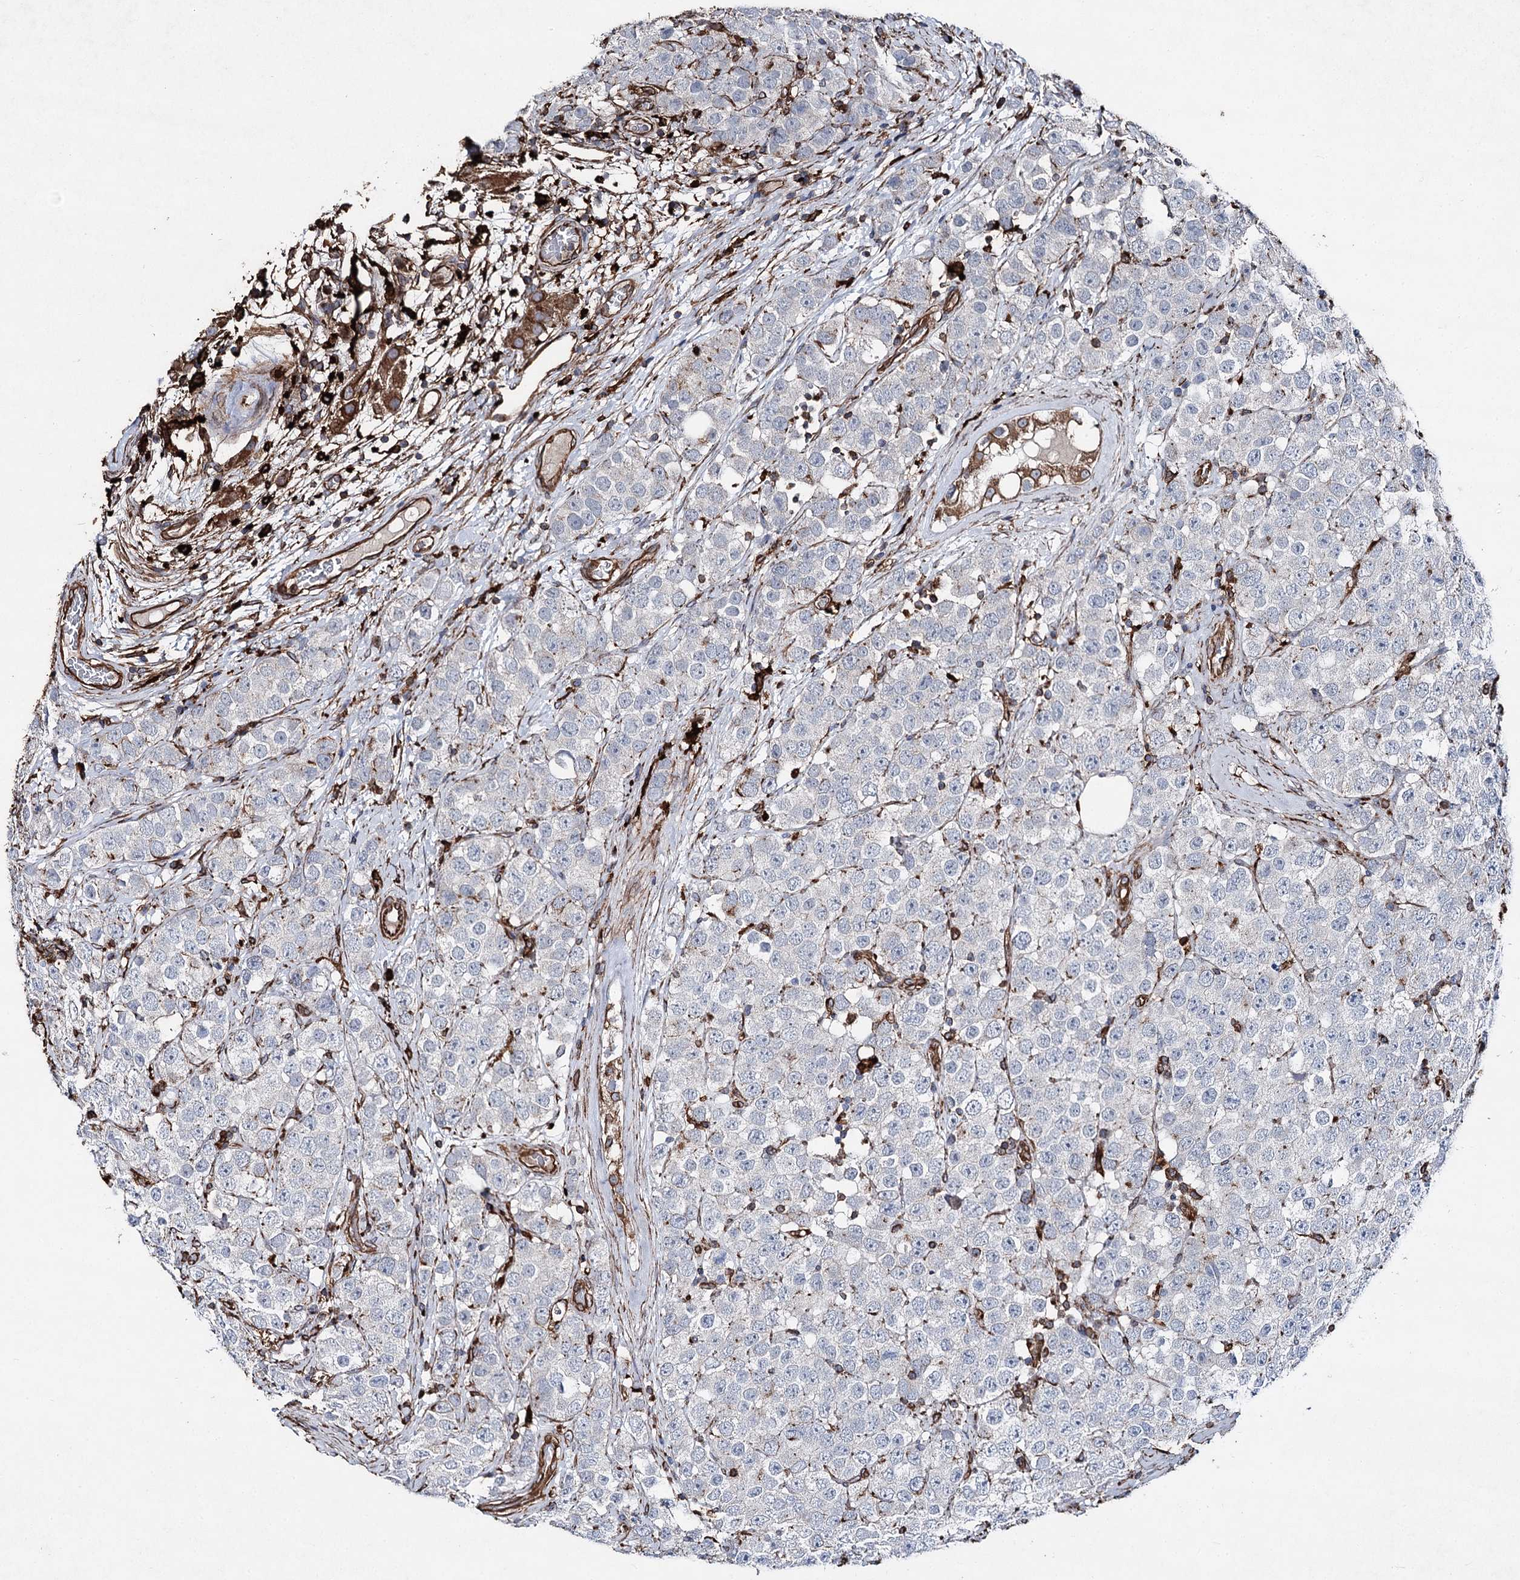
{"staining": {"intensity": "negative", "quantity": "none", "location": "none"}, "tissue": "testis cancer", "cell_type": "Tumor cells", "image_type": "cancer", "snomed": [{"axis": "morphology", "description": "Seminoma, NOS"}, {"axis": "topography", "description": "Testis"}], "caption": "Photomicrograph shows no protein positivity in tumor cells of testis cancer (seminoma) tissue.", "gene": "CLEC4M", "patient": {"sex": "male", "age": 28}}